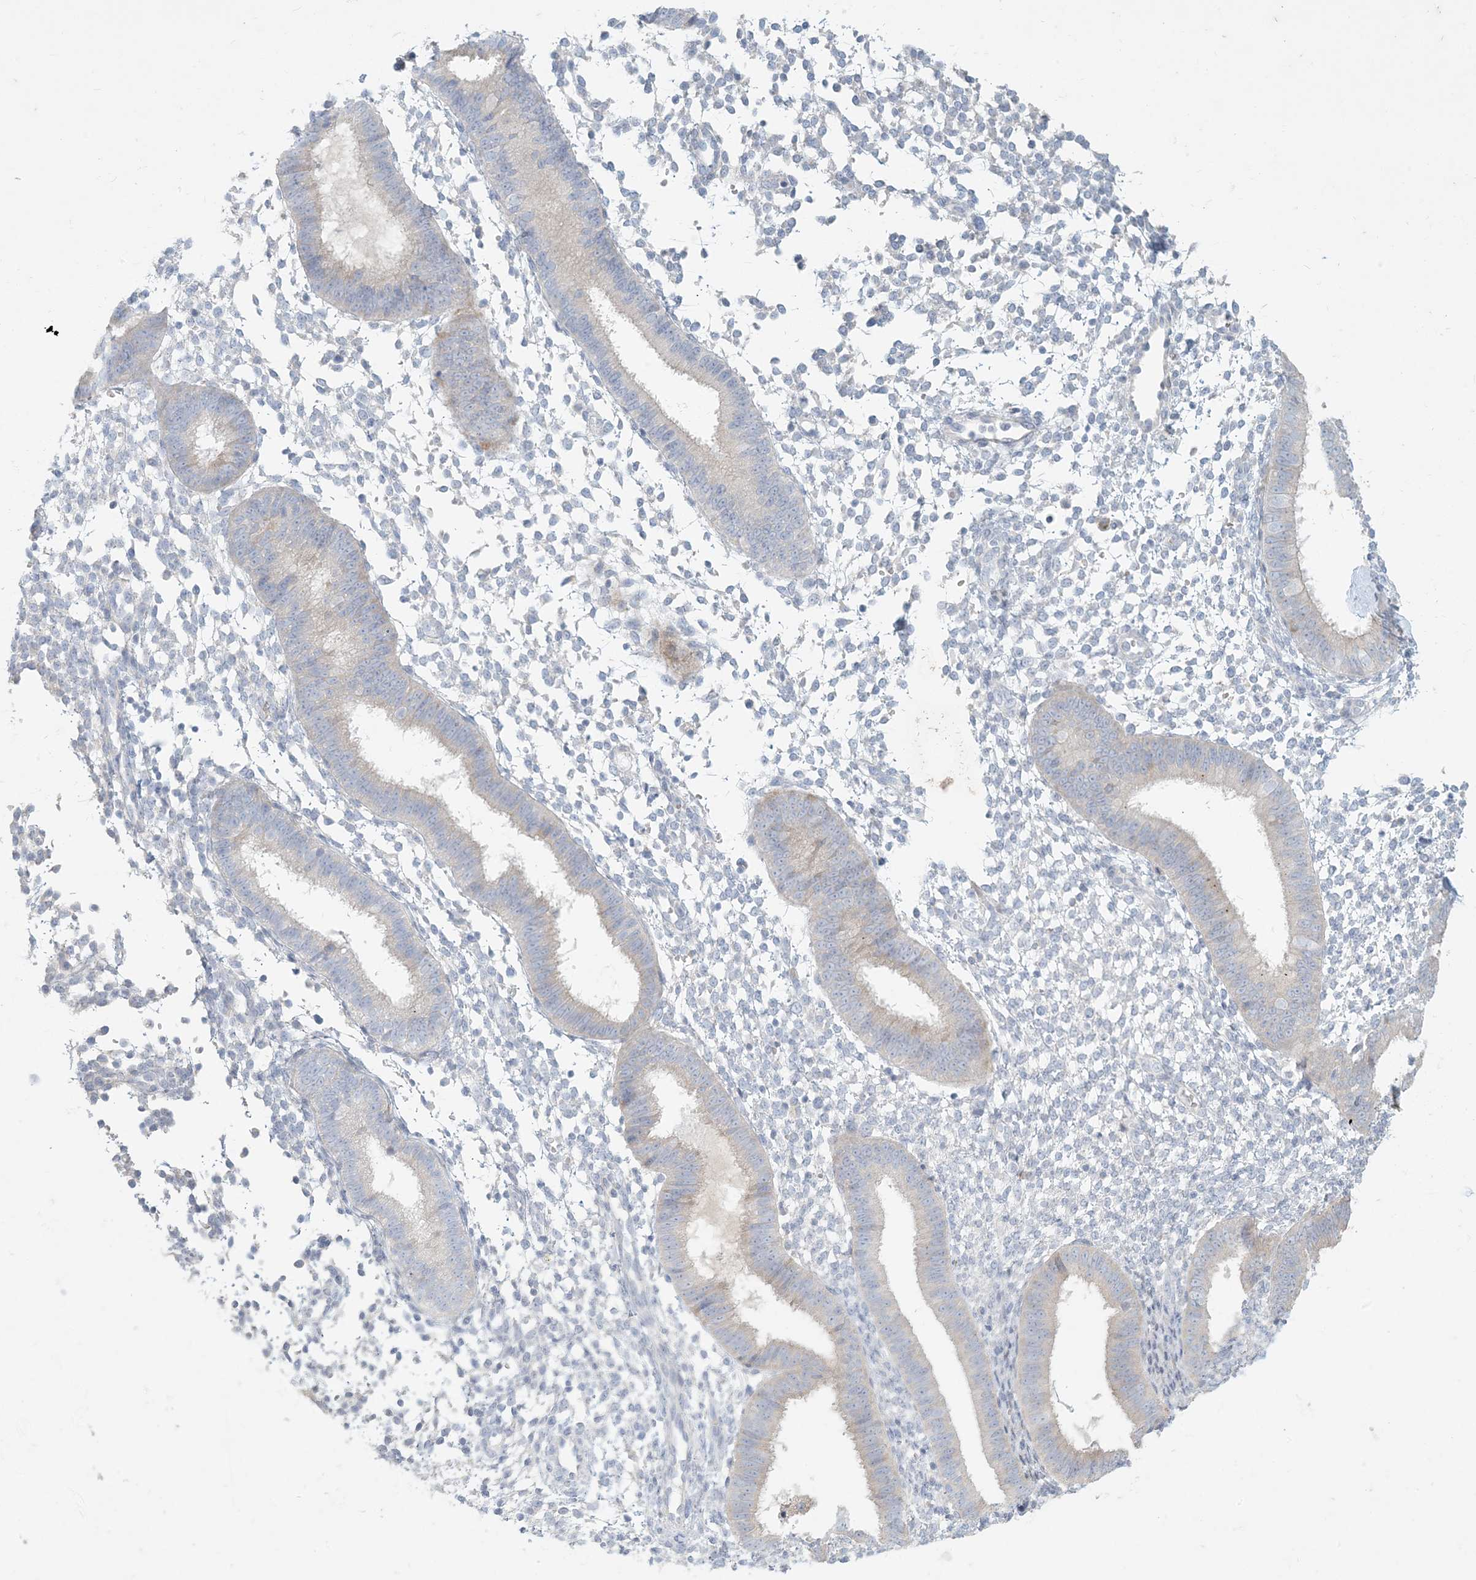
{"staining": {"intensity": "negative", "quantity": "none", "location": "none"}, "tissue": "endometrium", "cell_type": "Cells in endometrial stroma", "image_type": "normal", "snomed": [{"axis": "morphology", "description": "Normal tissue, NOS"}, {"axis": "topography", "description": "Uterus"}, {"axis": "topography", "description": "Endometrium"}], "caption": "A photomicrograph of endometrium stained for a protein shows no brown staining in cells in endometrial stroma.", "gene": "ZNF385D", "patient": {"sex": "female", "age": 48}}